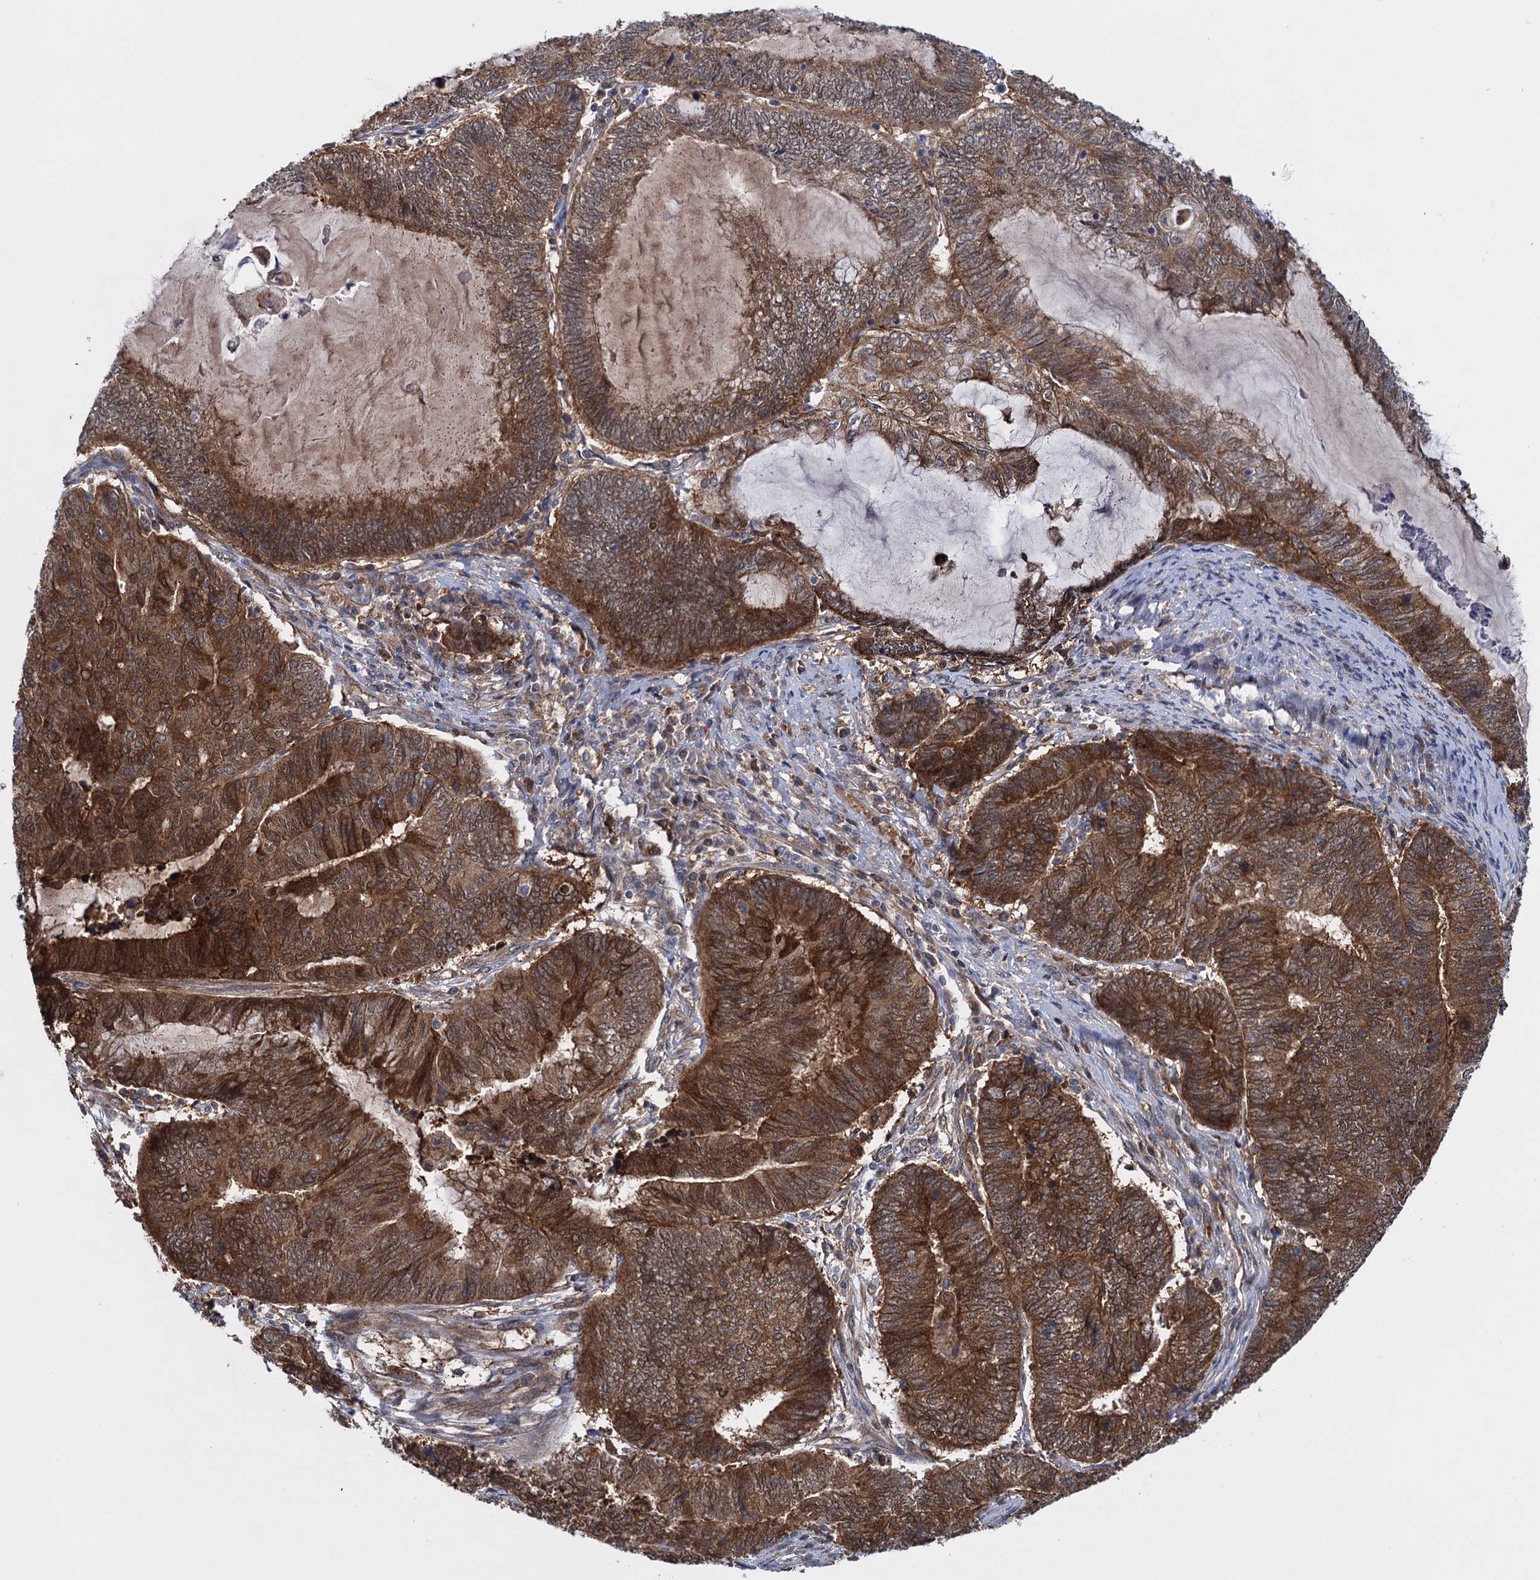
{"staining": {"intensity": "strong", "quantity": ">75%", "location": "cytoplasmic/membranous"}, "tissue": "endometrial cancer", "cell_type": "Tumor cells", "image_type": "cancer", "snomed": [{"axis": "morphology", "description": "Adenocarcinoma, NOS"}, {"axis": "topography", "description": "Uterus"}, {"axis": "topography", "description": "Endometrium"}], "caption": "Brown immunohistochemical staining in human endometrial cancer displays strong cytoplasmic/membranous staining in approximately >75% of tumor cells.", "gene": "GLO1", "patient": {"sex": "female", "age": 70}}